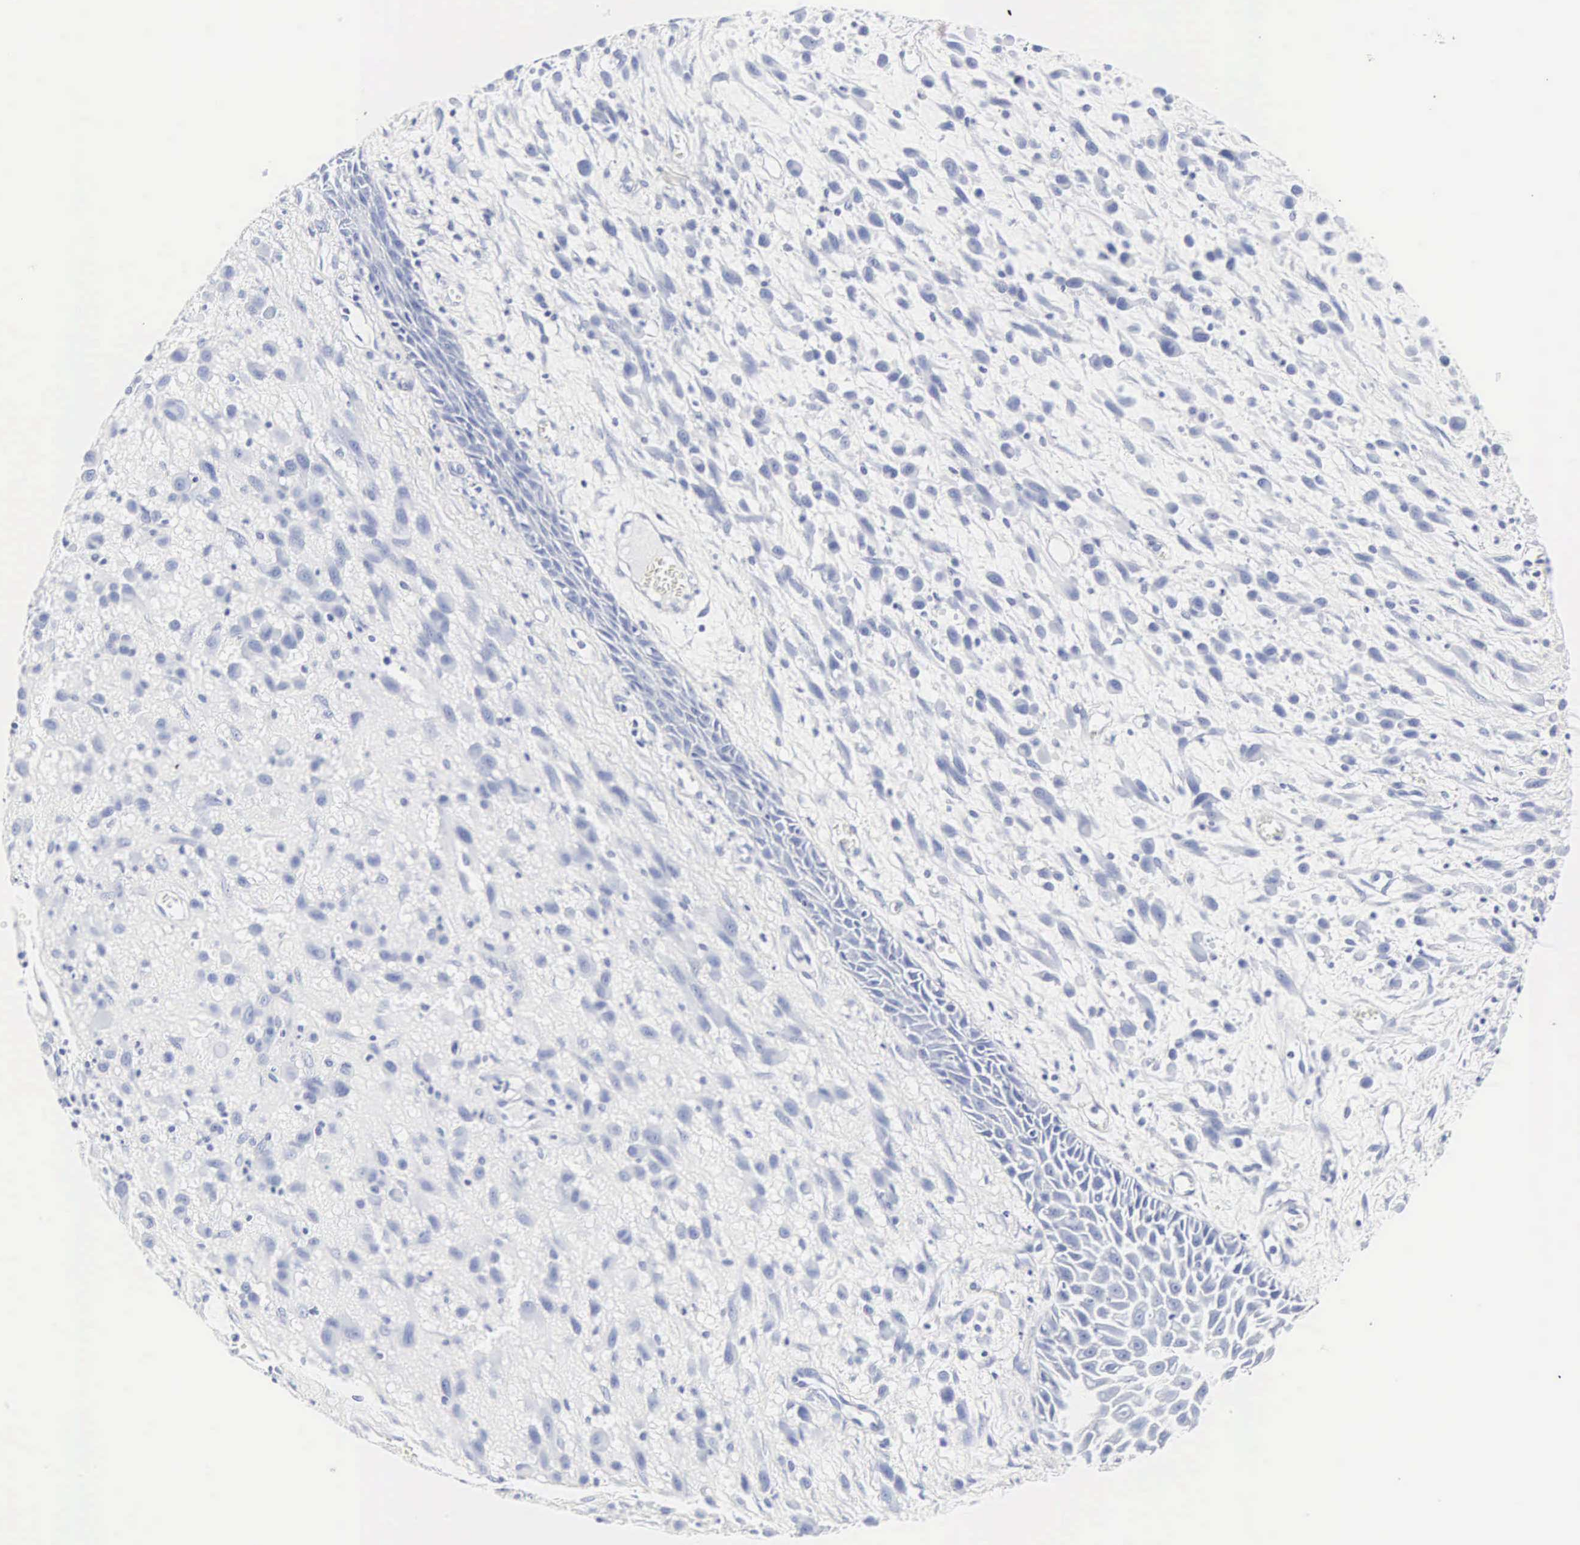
{"staining": {"intensity": "negative", "quantity": "none", "location": "none"}, "tissue": "melanoma", "cell_type": "Tumor cells", "image_type": "cancer", "snomed": [{"axis": "morphology", "description": "Malignant melanoma, NOS"}, {"axis": "topography", "description": "Skin"}], "caption": "The histopathology image reveals no staining of tumor cells in malignant melanoma.", "gene": "INS", "patient": {"sex": "male", "age": 51}}